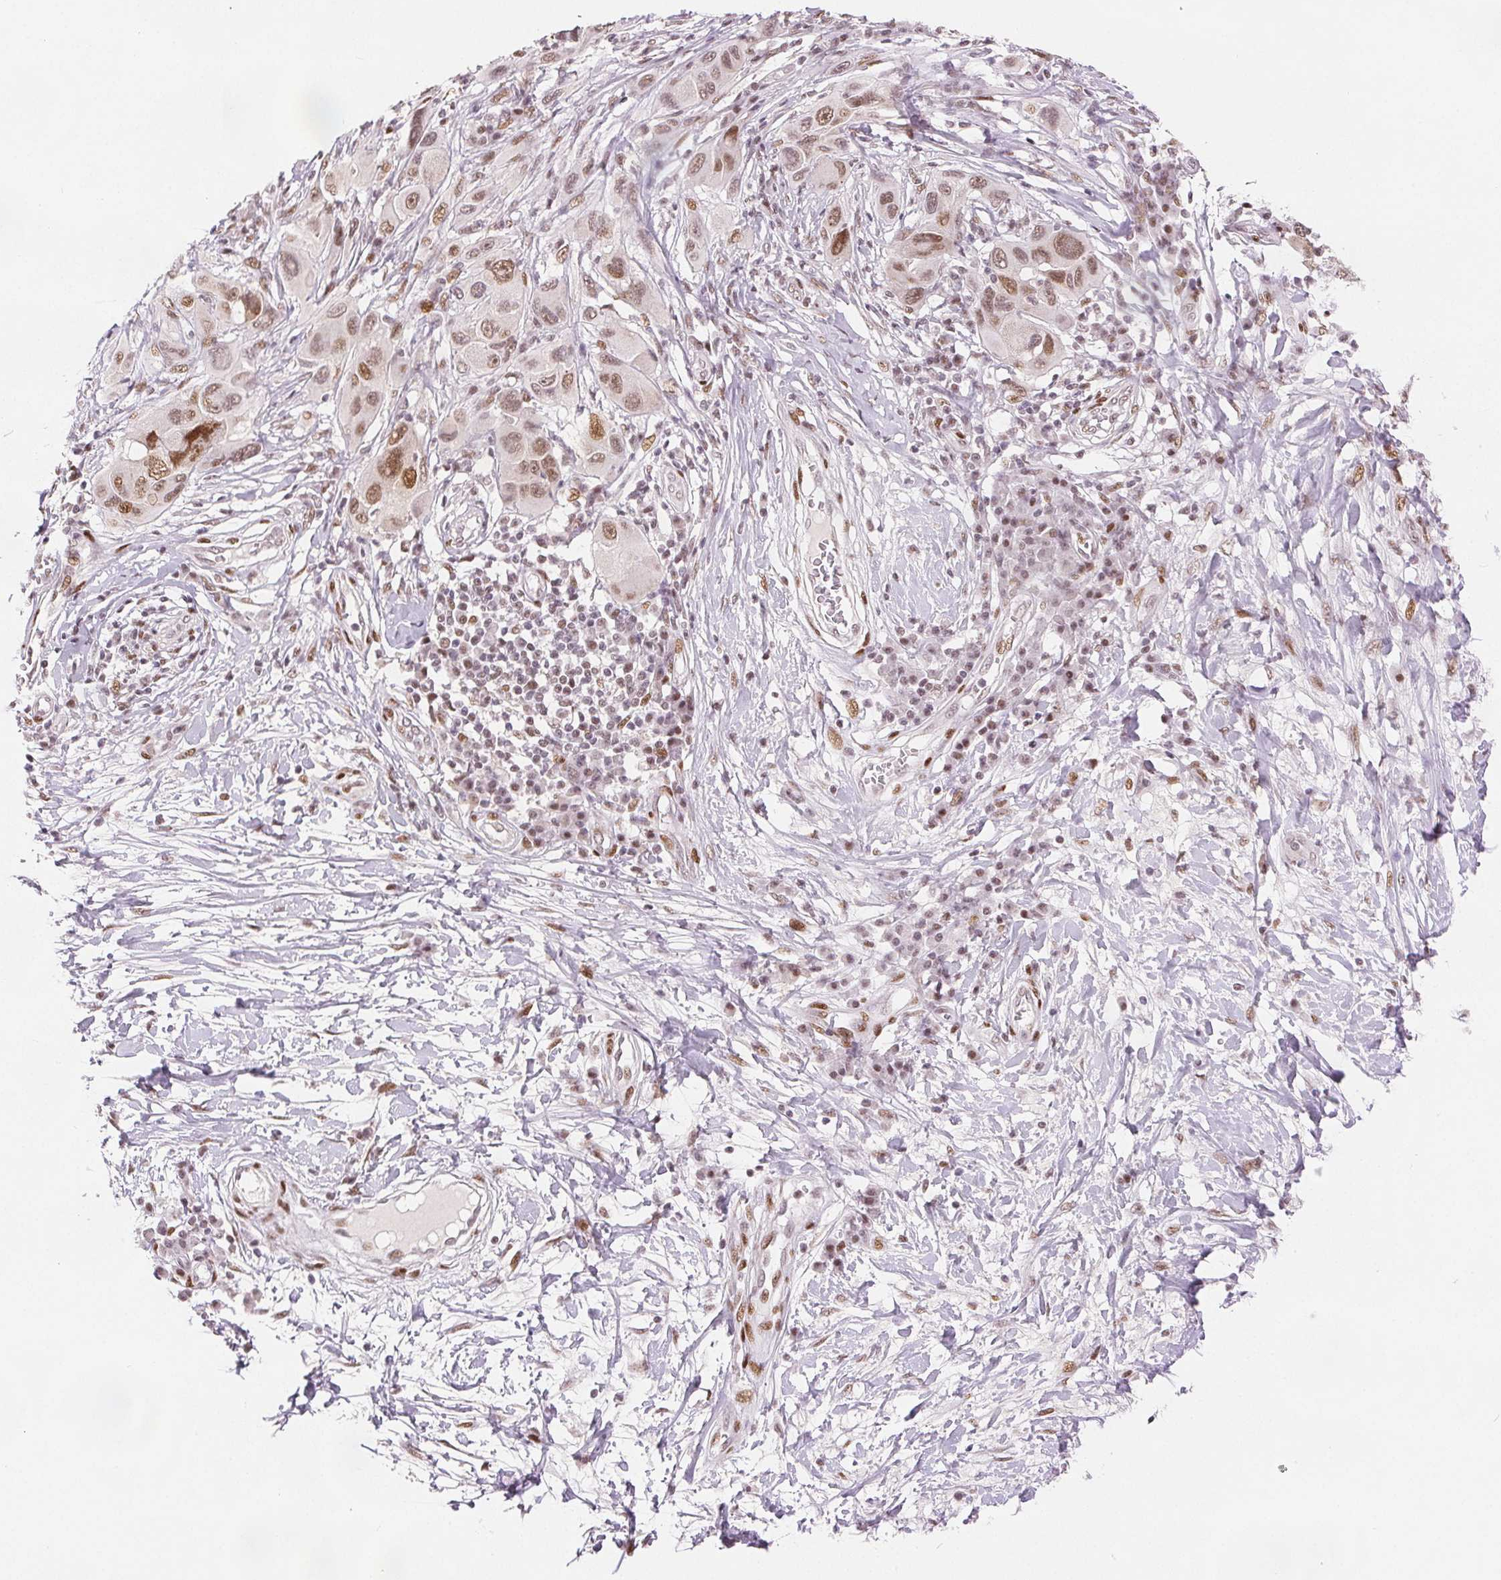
{"staining": {"intensity": "moderate", "quantity": ">75%", "location": "nuclear"}, "tissue": "melanoma", "cell_type": "Tumor cells", "image_type": "cancer", "snomed": [{"axis": "morphology", "description": "Malignant melanoma, NOS"}, {"axis": "topography", "description": "Skin"}], "caption": "Malignant melanoma tissue demonstrates moderate nuclear staining in approximately >75% of tumor cells (DAB IHC with brightfield microscopy, high magnification).", "gene": "ZNF703", "patient": {"sex": "male", "age": 53}}